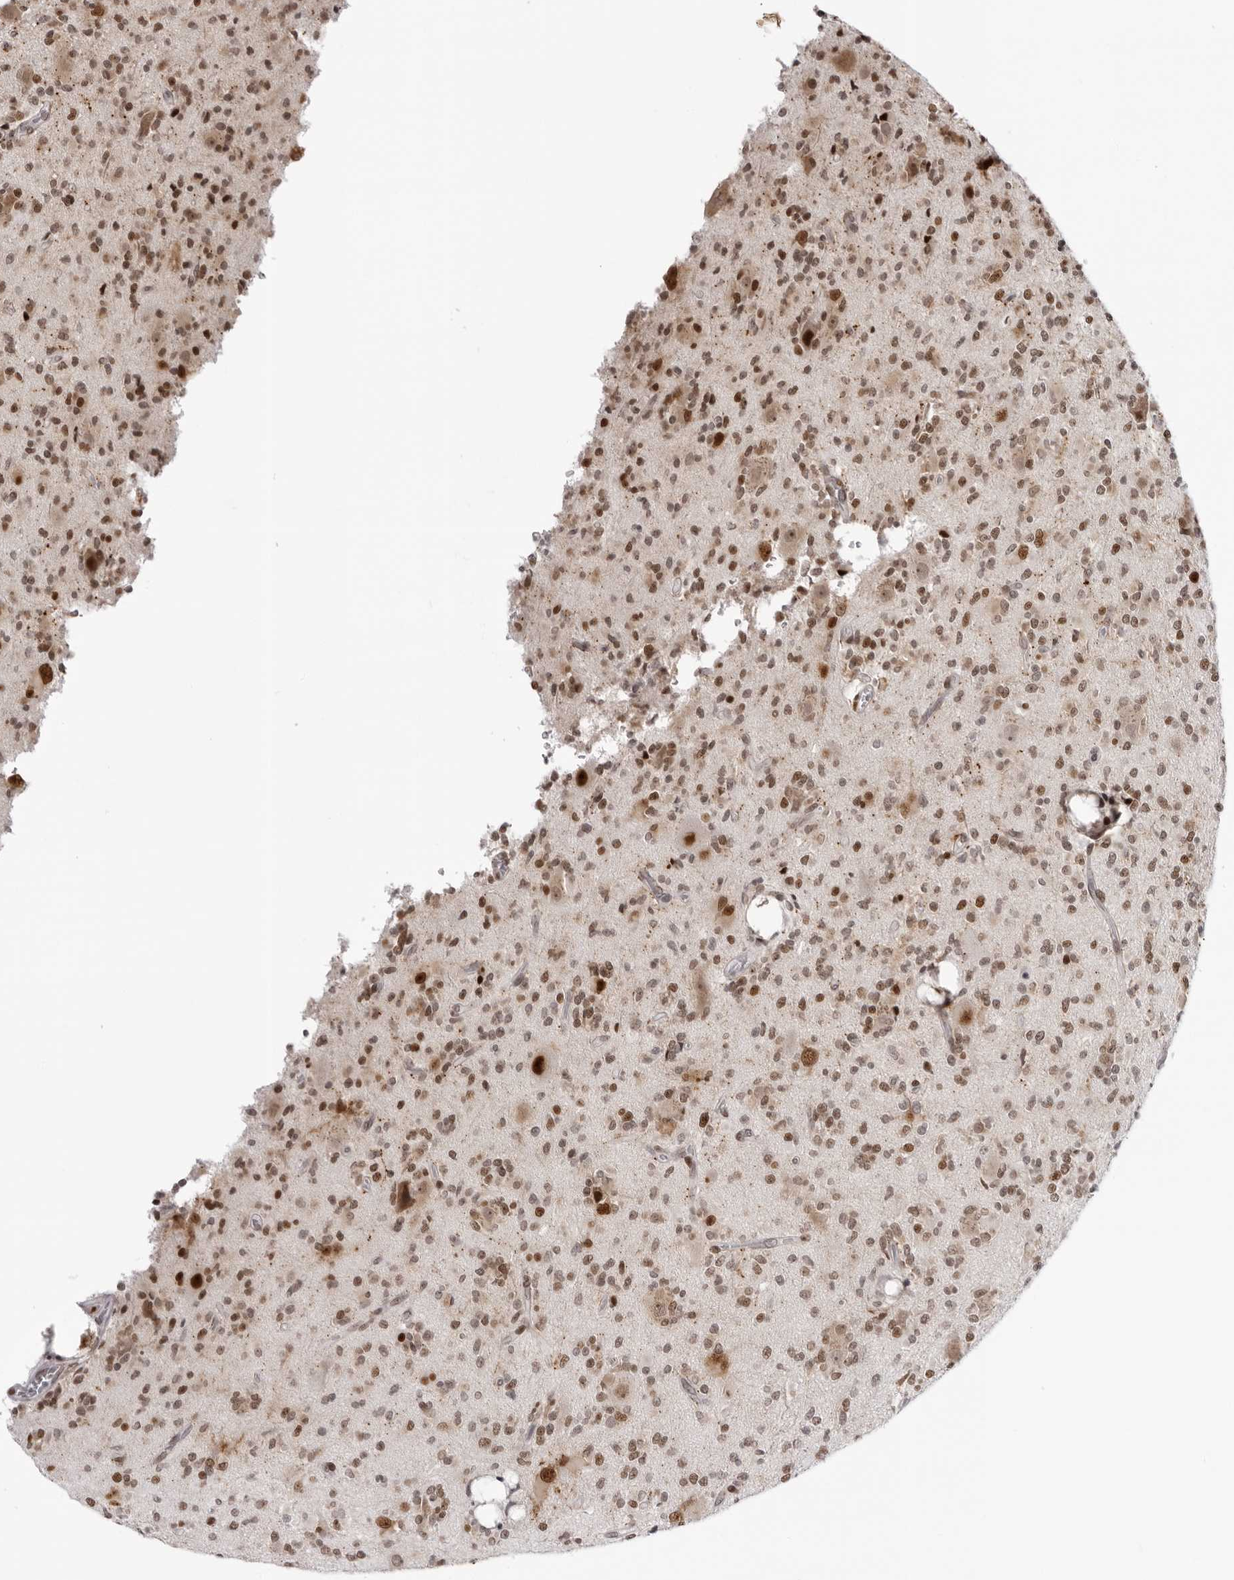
{"staining": {"intensity": "moderate", "quantity": ">75%", "location": "nuclear"}, "tissue": "glioma", "cell_type": "Tumor cells", "image_type": "cancer", "snomed": [{"axis": "morphology", "description": "Glioma, malignant, High grade"}, {"axis": "topography", "description": "Brain"}], "caption": "DAB immunohistochemical staining of human glioma exhibits moderate nuclear protein staining in approximately >75% of tumor cells. (brown staining indicates protein expression, while blue staining denotes nuclei).", "gene": "HEXIM2", "patient": {"sex": "male", "age": 34}}